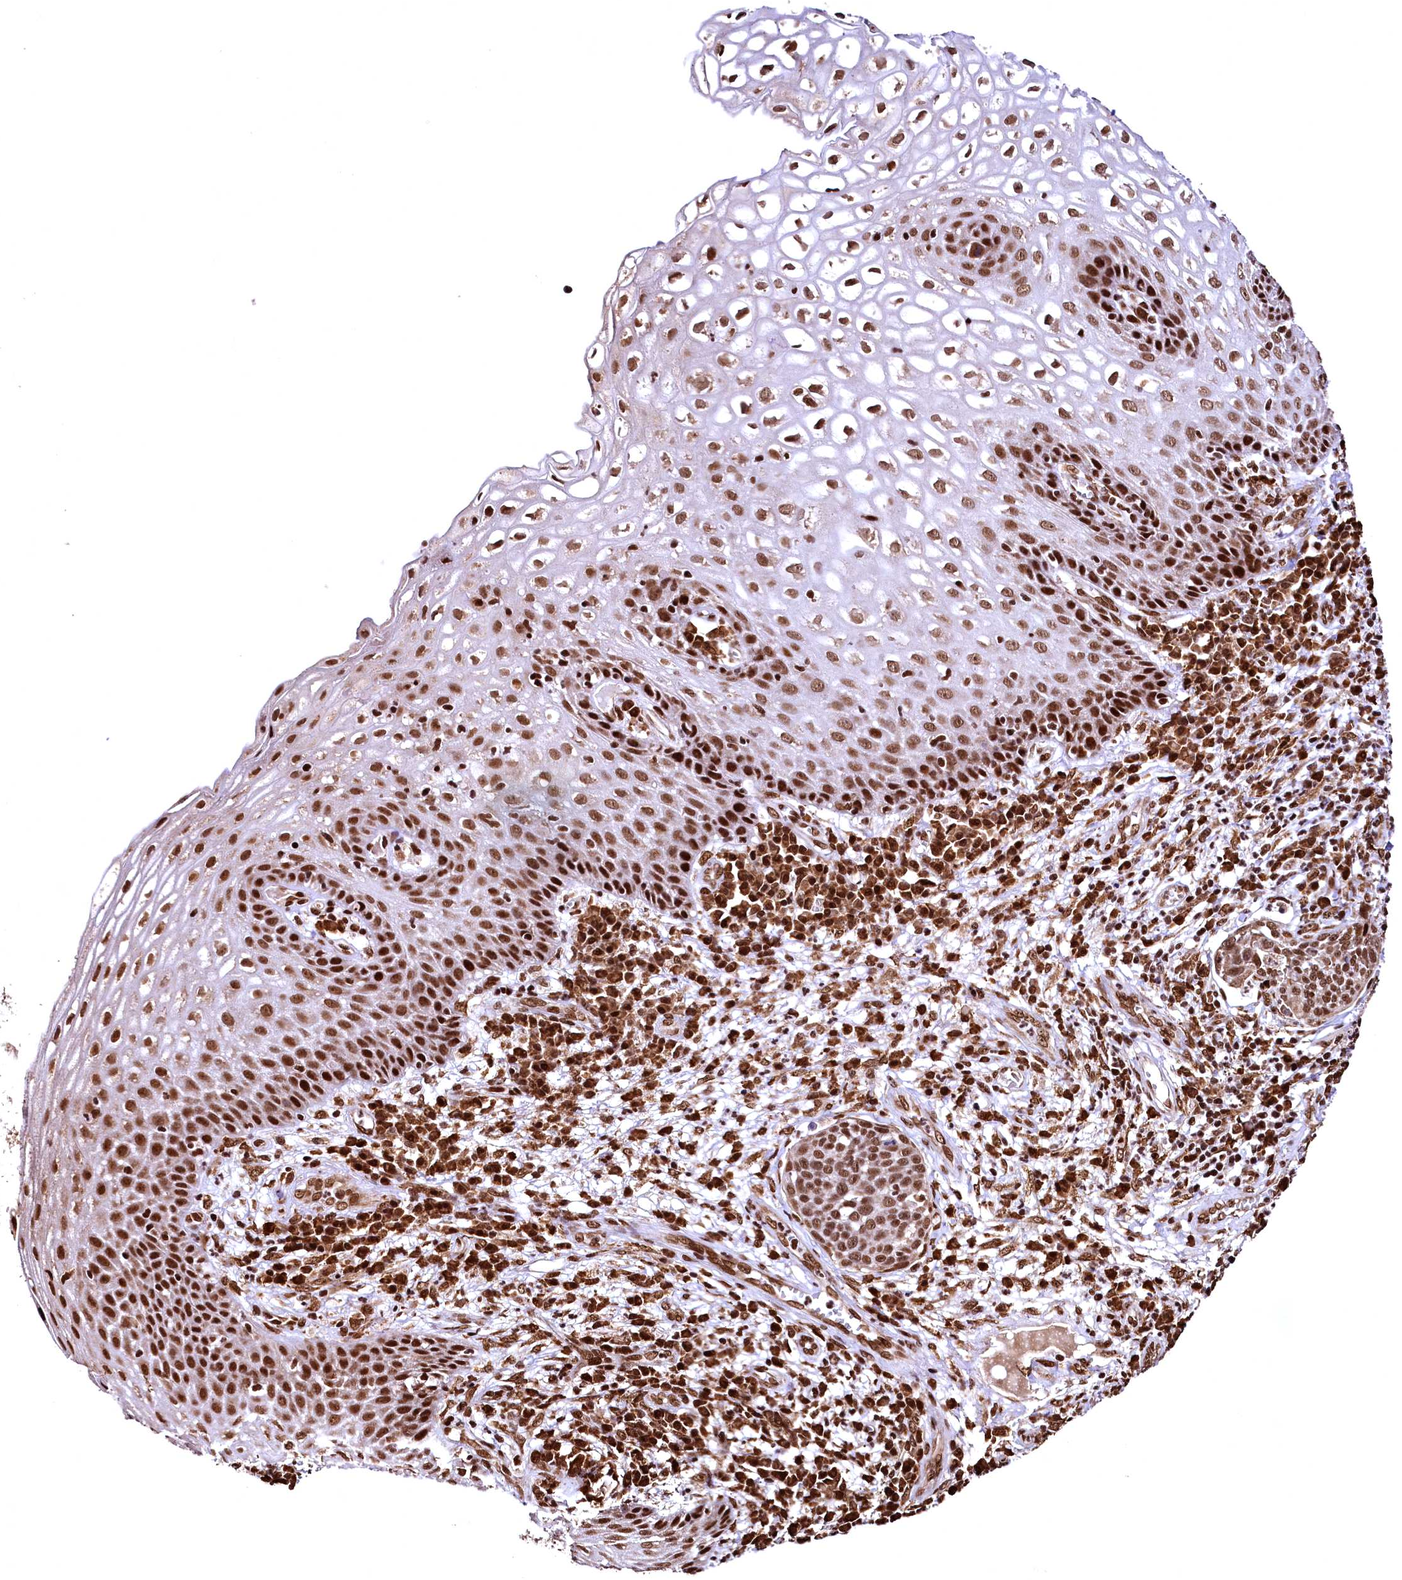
{"staining": {"intensity": "moderate", "quantity": ">75%", "location": "nuclear"}, "tissue": "cervical cancer", "cell_type": "Tumor cells", "image_type": "cancer", "snomed": [{"axis": "morphology", "description": "Squamous cell carcinoma, NOS"}, {"axis": "topography", "description": "Cervix"}], "caption": "Cervical cancer stained with immunohistochemistry (IHC) displays moderate nuclear staining in about >75% of tumor cells. Immunohistochemistry stains the protein of interest in brown and the nuclei are stained blue.", "gene": "PDS5B", "patient": {"sex": "female", "age": 34}}